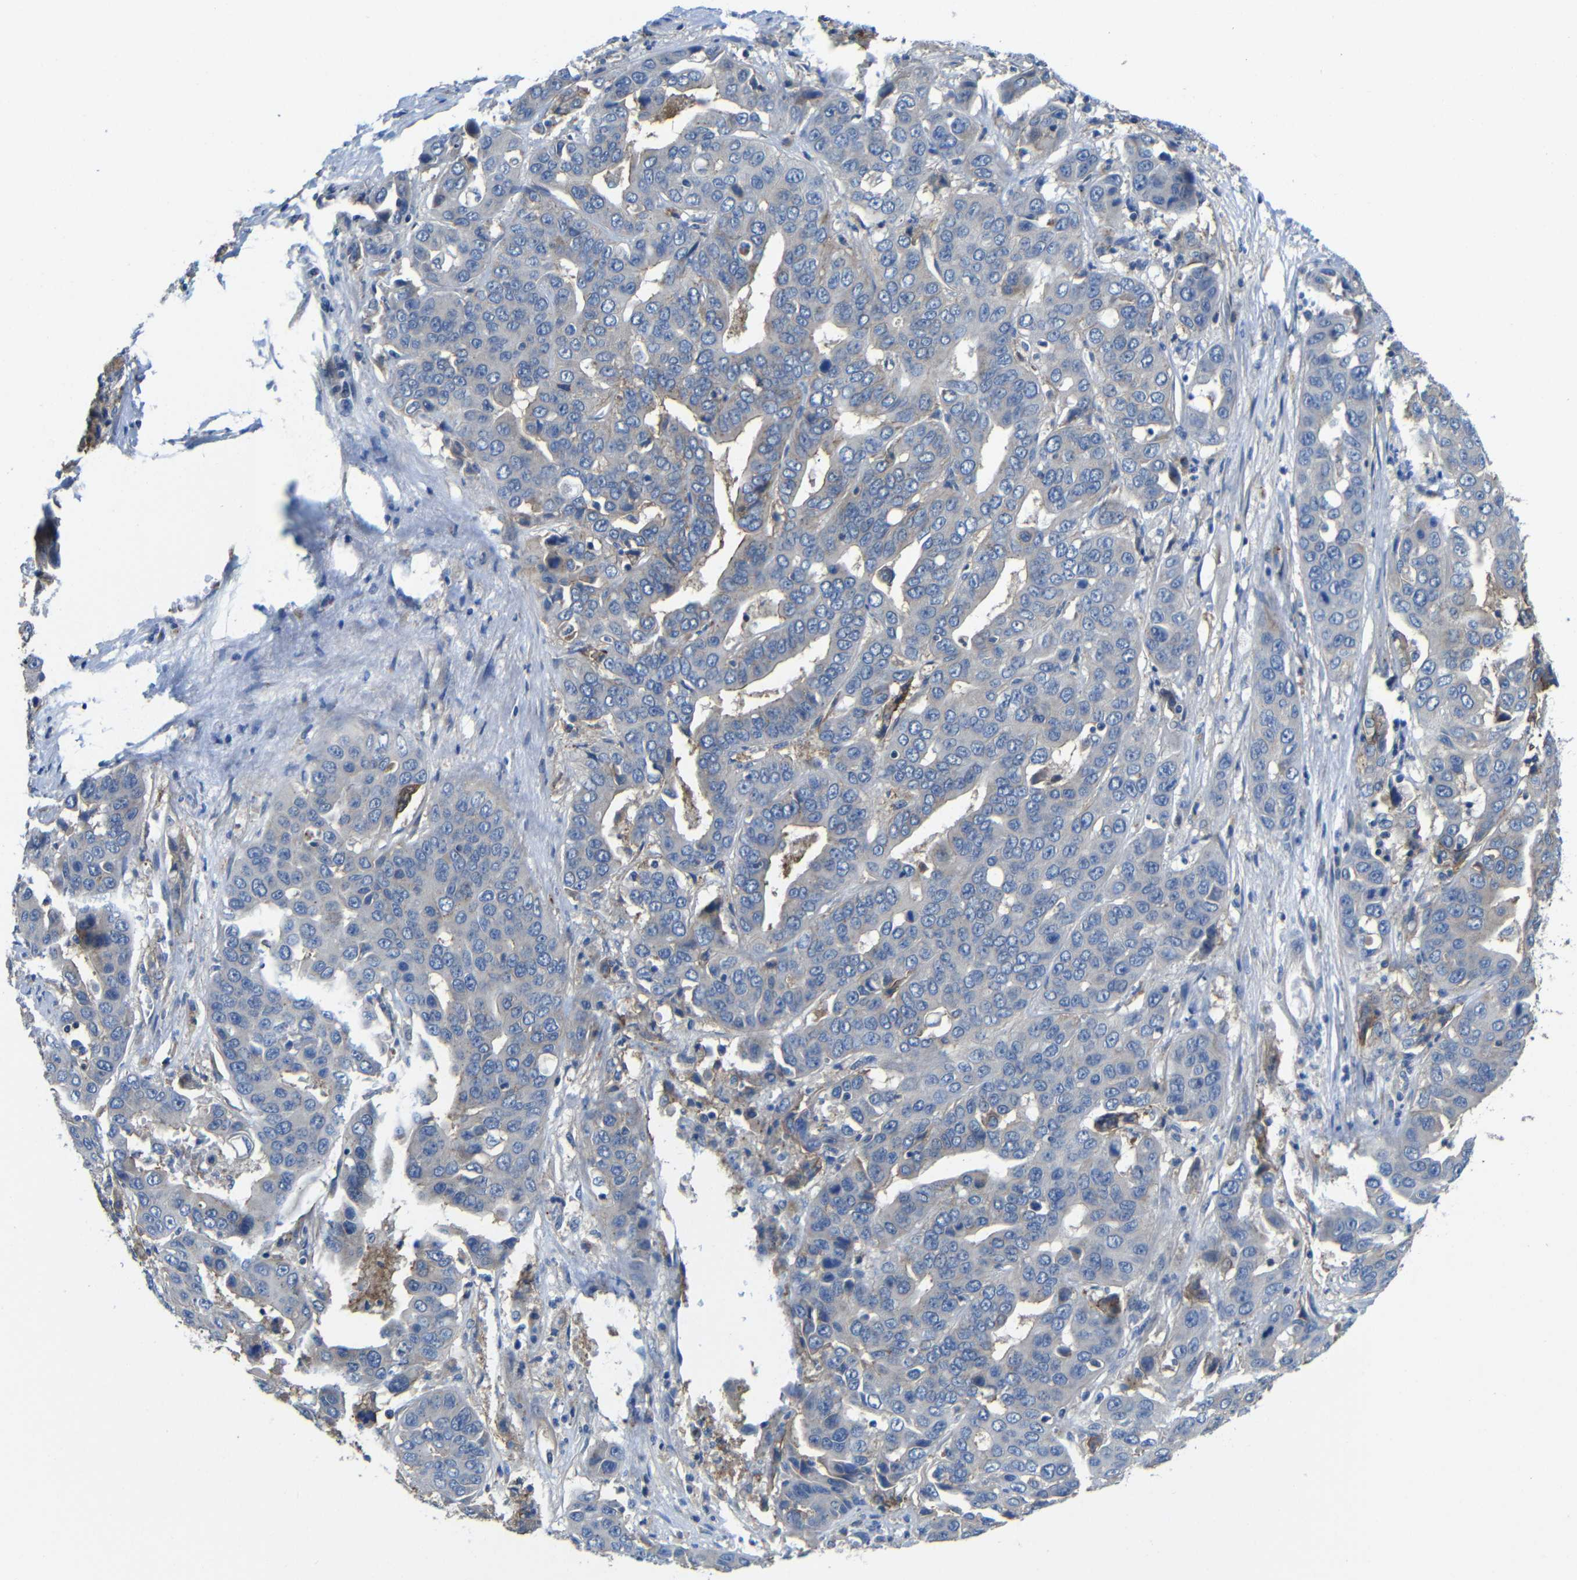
{"staining": {"intensity": "negative", "quantity": "none", "location": "none"}, "tissue": "liver cancer", "cell_type": "Tumor cells", "image_type": "cancer", "snomed": [{"axis": "morphology", "description": "Cholangiocarcinoma"}, {"axis": "topography", "description": "Liver"}], "caption": "Liver cancer (cholangiocarcinoma) stained for a protein using IHC reveals no expression tumor cells.", "gene": "ZNF90", "patient": {"sex": "female", "age": 52}}